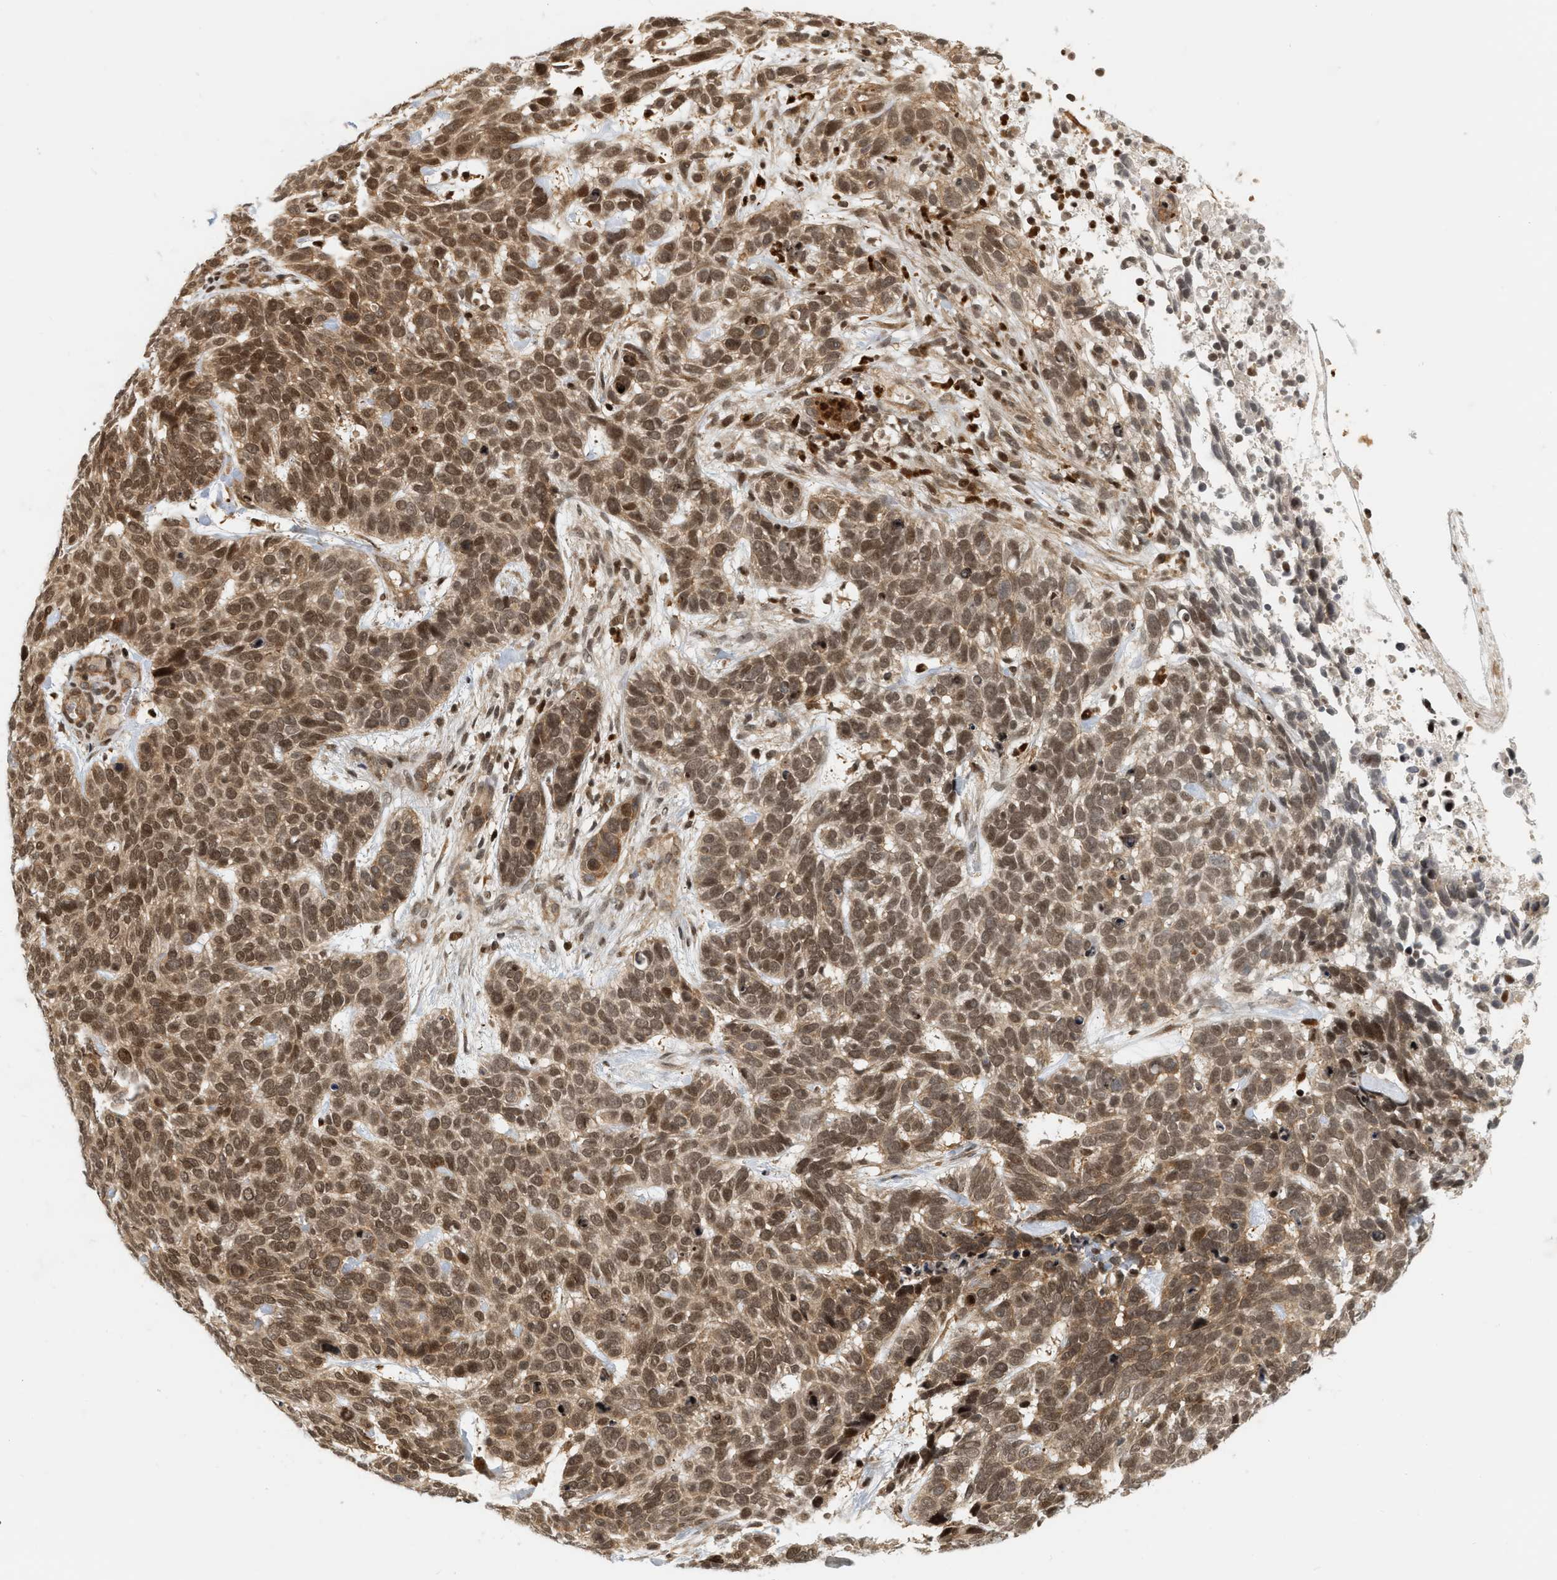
{"staining": {"intensity": "moderate", "quantity": ">75%", "location": "cytoplasmic/membranous,nuclear"}, "tissue": "skin cancer", "cell_type": "Tumor cells", "image_type": "cancer", "snomed": [{"axis": "morphology", "description": "Basal cell carcinoma"}, {"axis": "topography", "description": "Skin"}], "caption": "The image reveals a brown stain indicating the presence of a protein in the cytoplasmic/membranous and nuclear of tumor cells in basal cell carcinoma (skin). Nuclei are stained in blue.", "gene": "NFE2L2", "patient": {"sex": "male", "age": 87}}